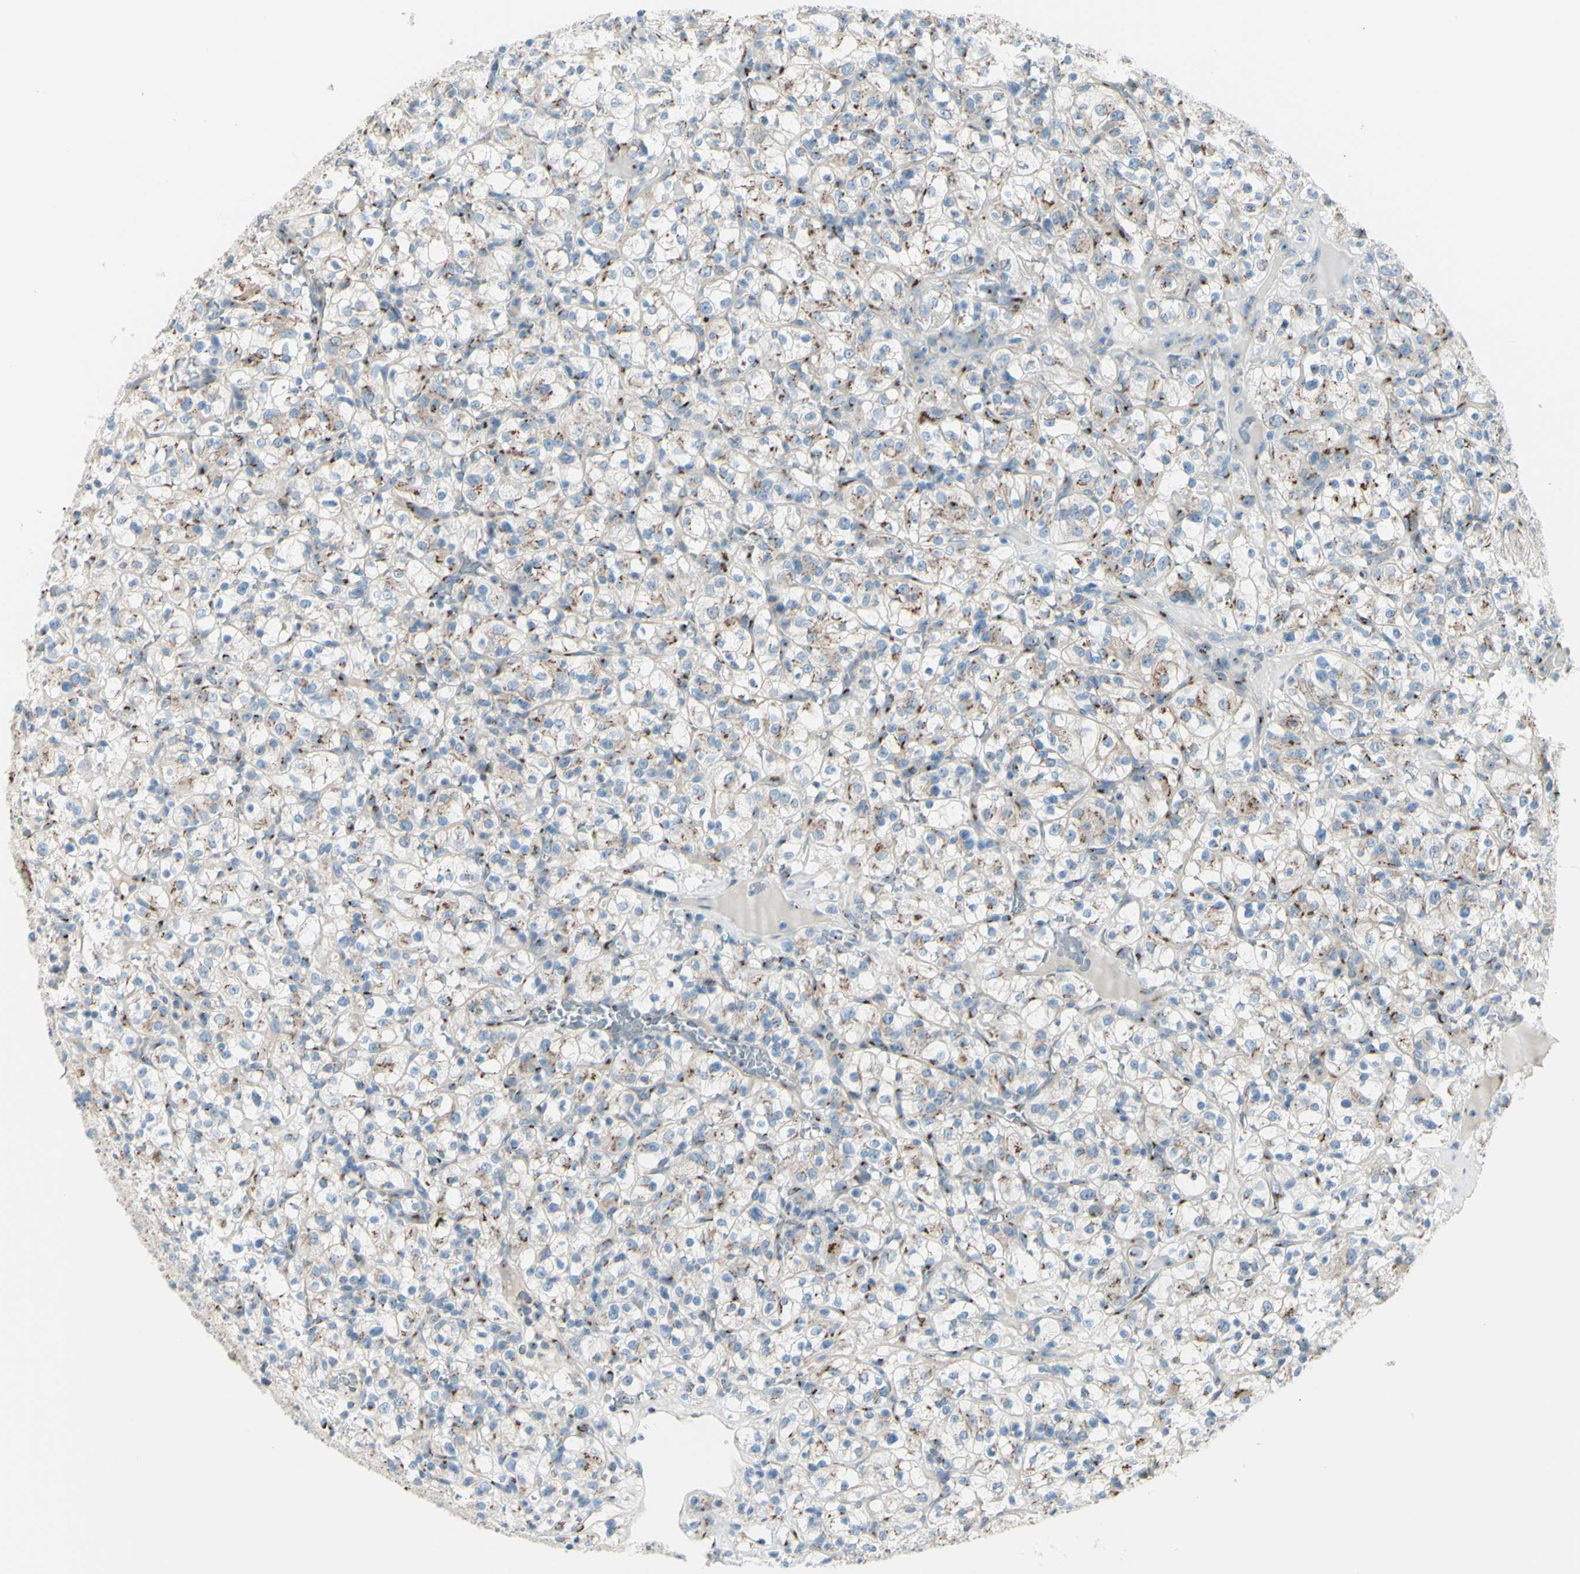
{"staining": {"intensity": "strong", "quantity": "<25%", "location": "cytoplasmic/membranous"}, "tissue": "renal cancer", "cell_type": "Tumor cells", "image_type": "cancer", "snomed": [{"axis": "morphology", "description": "Normal tissue, NOS"}, {"axis": "morphology", "description": "Adenocarcinoma, NOS"}, {"axis": "topography", "description": "Kidney"}], "caption": "A high-resolution micrograph shows immunohistochemistry (IHC) staining of renal cancer (adenocarcinoma), which displays strong cytoplasmic/membranous positivity in about <25% of tumor cells.", "gene": "B4GALT1", "patient": {"sex": "female", "age": 72}}